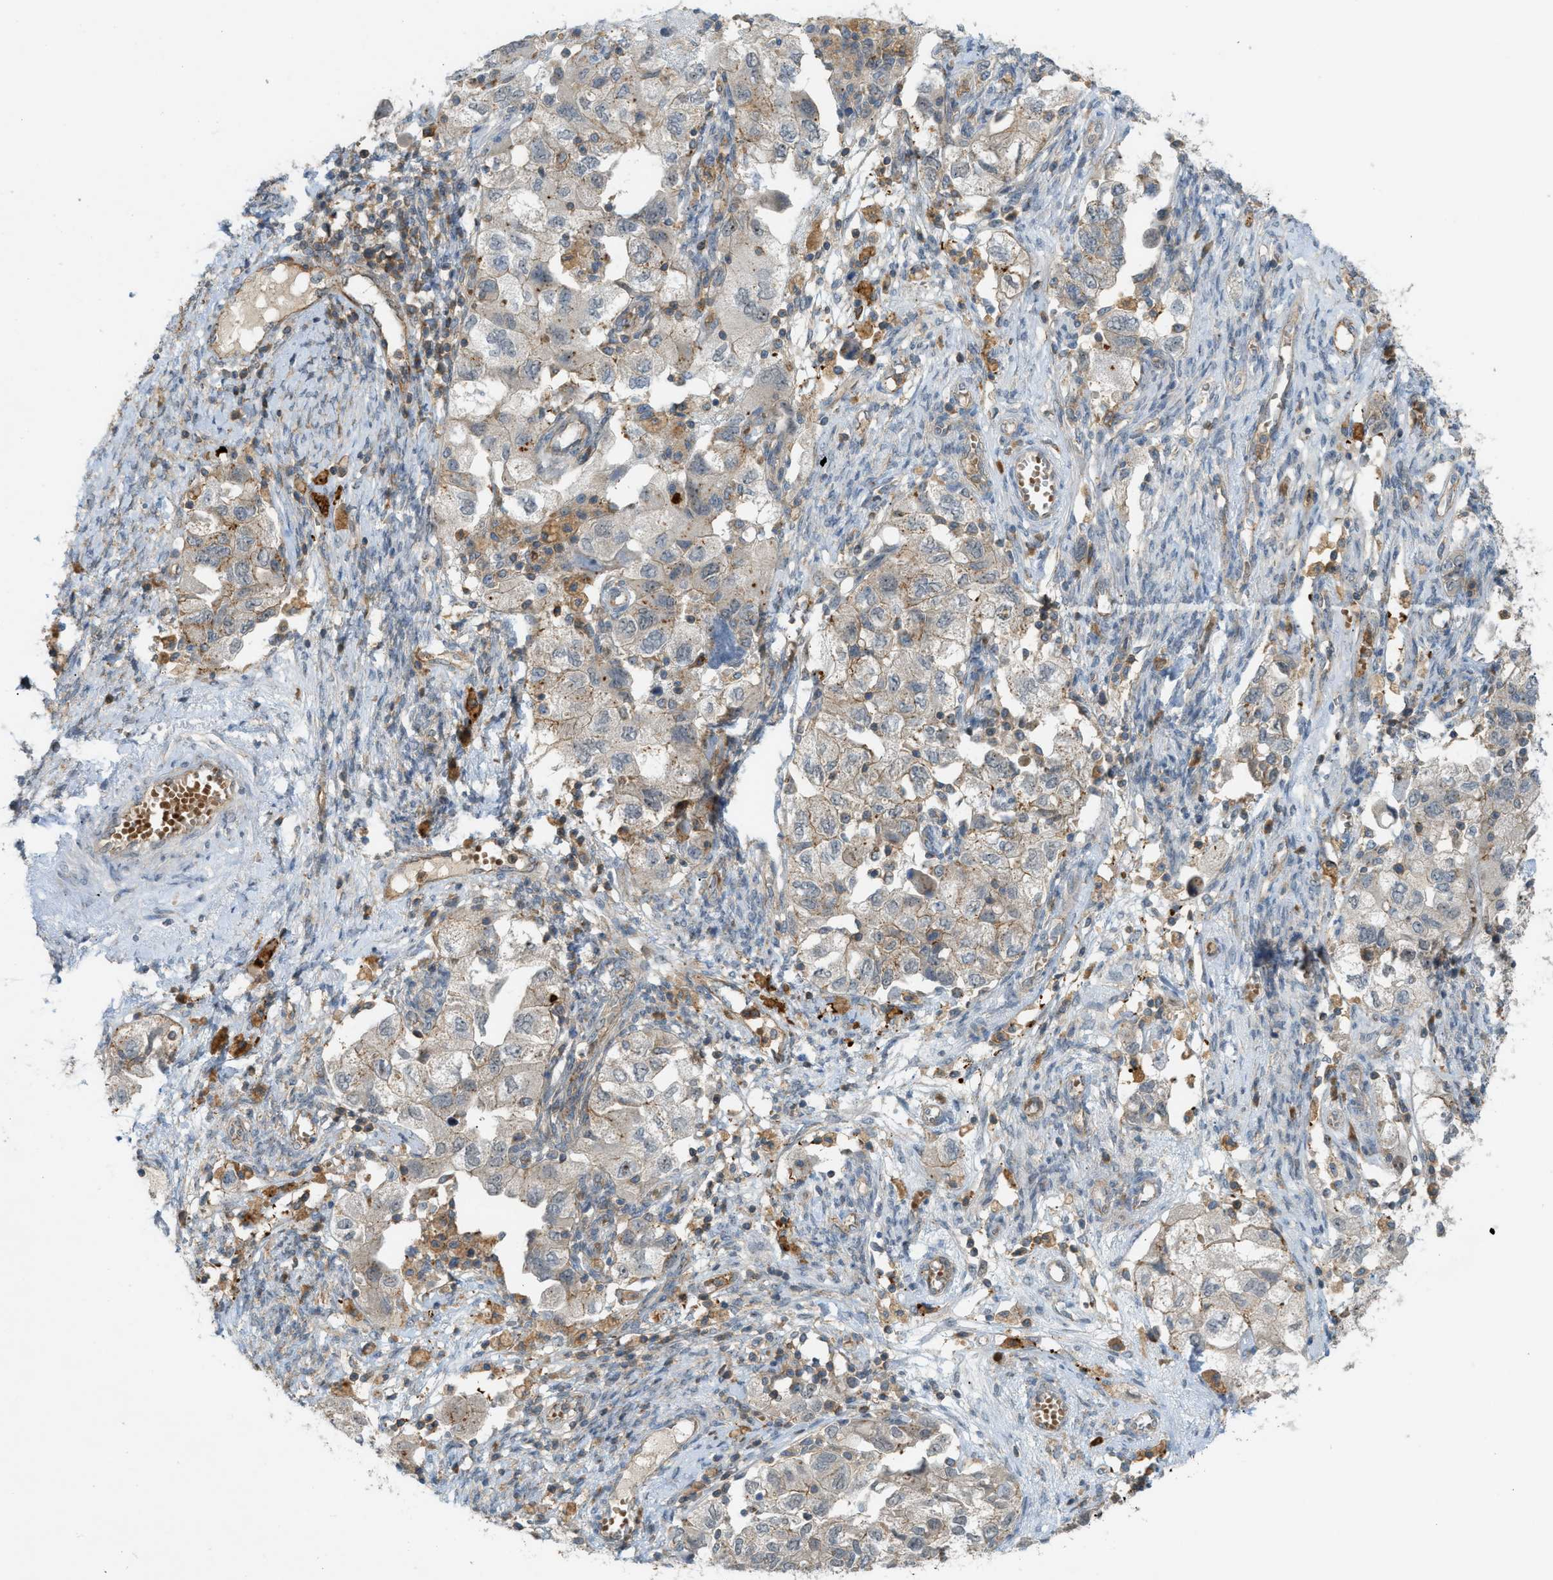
{"staining": {"intensity": "weak", "quantity": ">75%", "location": "cytoplasmic/membranous"}, "tissue": "ovarian cancer", "cell_type": "Tumor cells", "image_type": "cancer", "snomed": [{"axis": "morphology", "description": "Carcinoma, NOS"}, {"axis": "morphology", "description": "Cystadenocarcinoma, serous, NOS"}, {"axis": "topography", "description": "Ovary"}], "caption": "Brown immunohistochemical staining in human ovarian cancer (carcinoma) shows weak cytoplasmic/membranous expression in approximately >75% of tumor cells. The protein of interest is stained brown, and the nuclei are stained in blue (DAB (3,3'-diaminobenzidine) IHC with brightfield microscopy, high magnification).", "gene": "GRK6", "patient": {"sex": "female", "age": 69}}